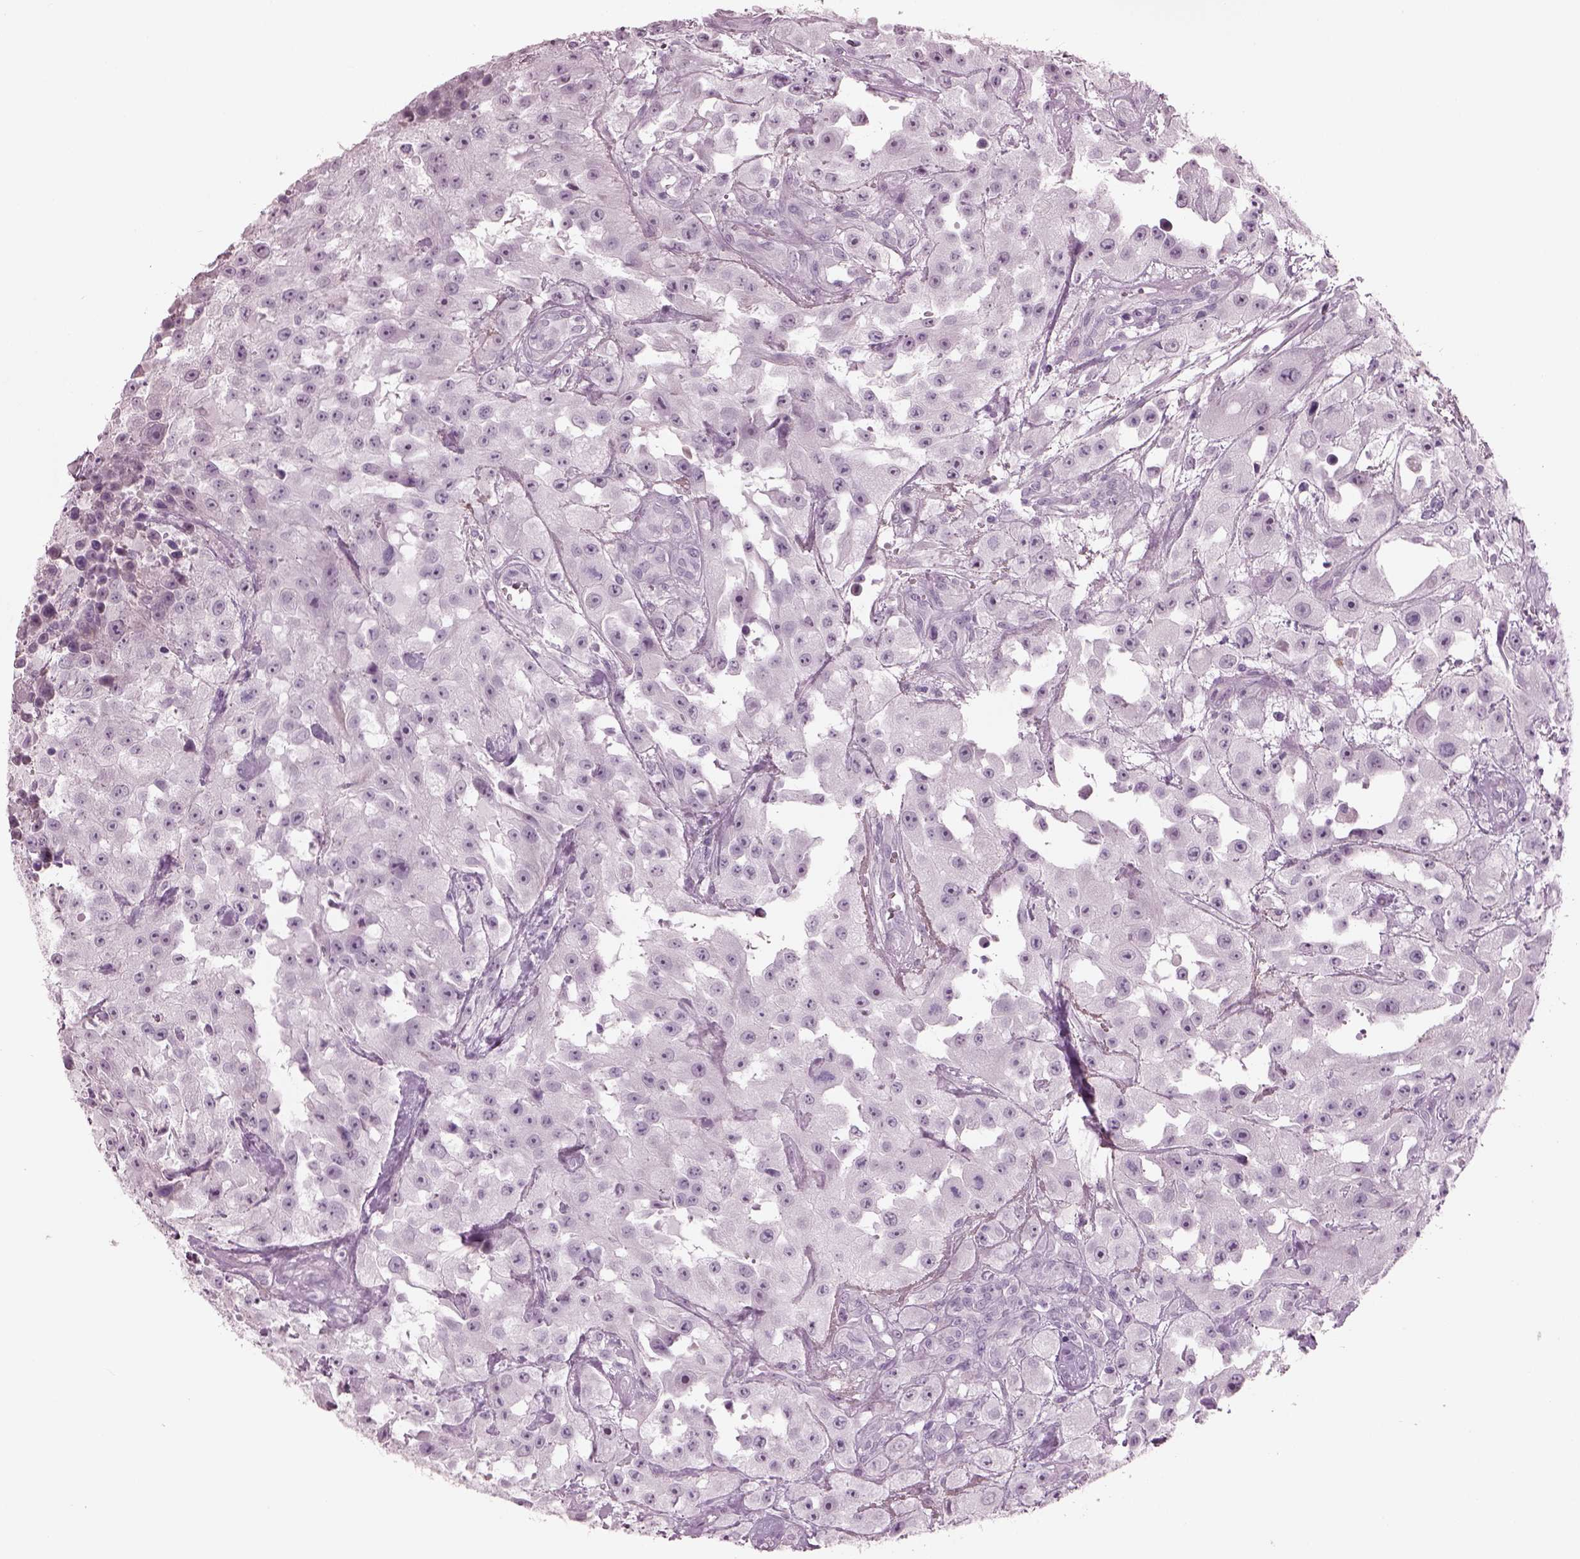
{"staining": {"intensity": "negative", "quantity": "none", "location": "none"}, "tissue": "urothelial cancer", "cell_type": "Tumor cells", "image_type": "cancer", "snomed": [{"axis": "morphology", "description": "Urothelial carcinoma, High grade"}, {"axis": "topography", "description": "Urinary bladder"}], "caption": "Immunohistochemical staining of human urothelial cancer shows no significant staining in tumor cells.", "gene": "CYLC1", "patient": {"sex": "male", "age": 79}}